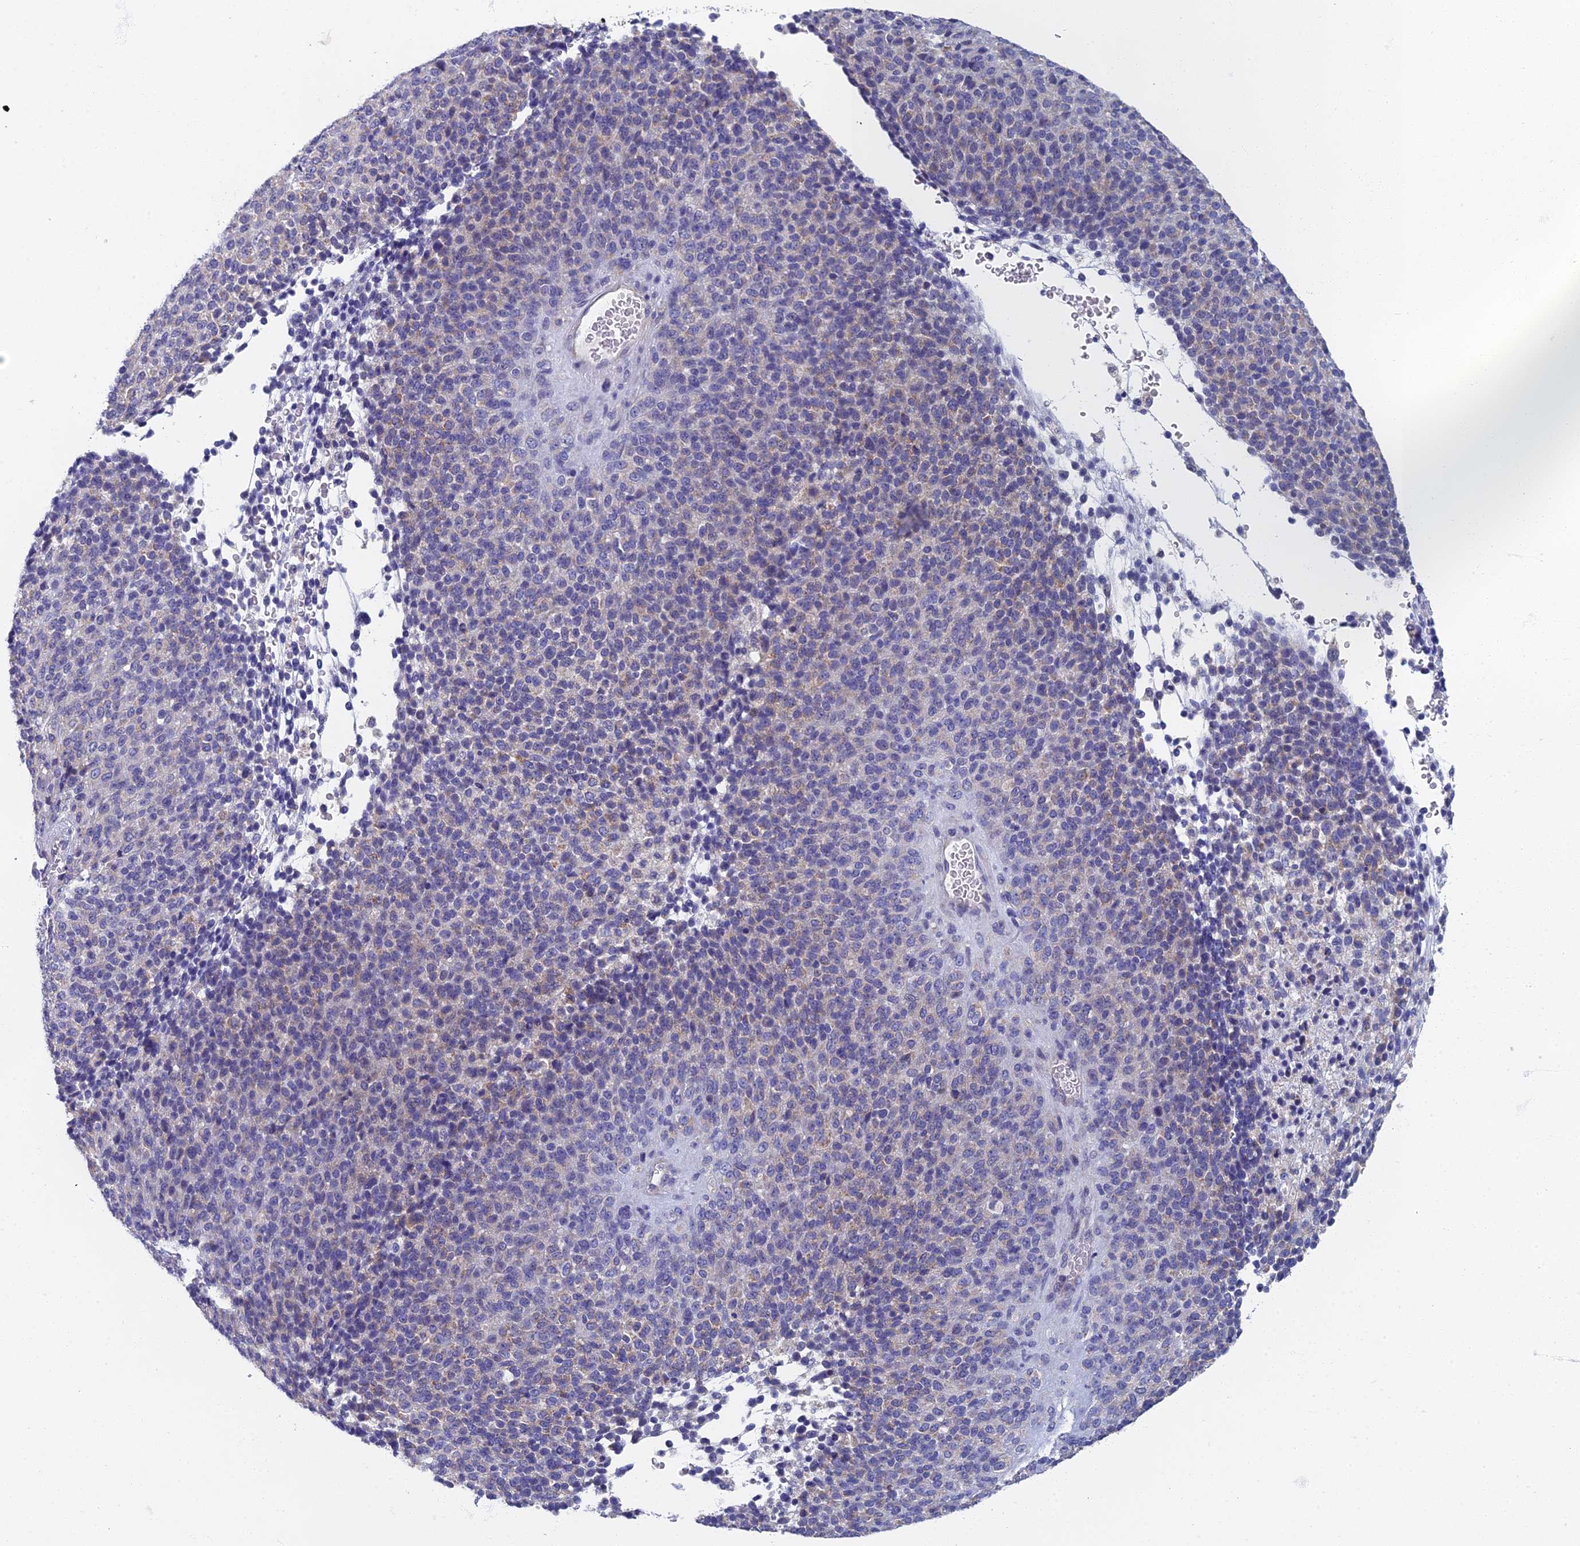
{"staining": {"intensity": "negative", "quantity": "none", "location": "none"}, "tissue": "melanoma", "cell_type": "Tumor cells", "image_type": "cancer", "snomed": [{"axis": "morphology", "description": "Malignant melanoma, Metastatic site"}, {"axis": "topography", "description": "Brain"}], "caption": "The image demonstrates no significant positivity in tumor cells of melanoma. (Immunohistochemistry, brightfield microscopy, high magnification).", "gene": "SPIN4", "patient": {"sex": "female", "age": 56}}